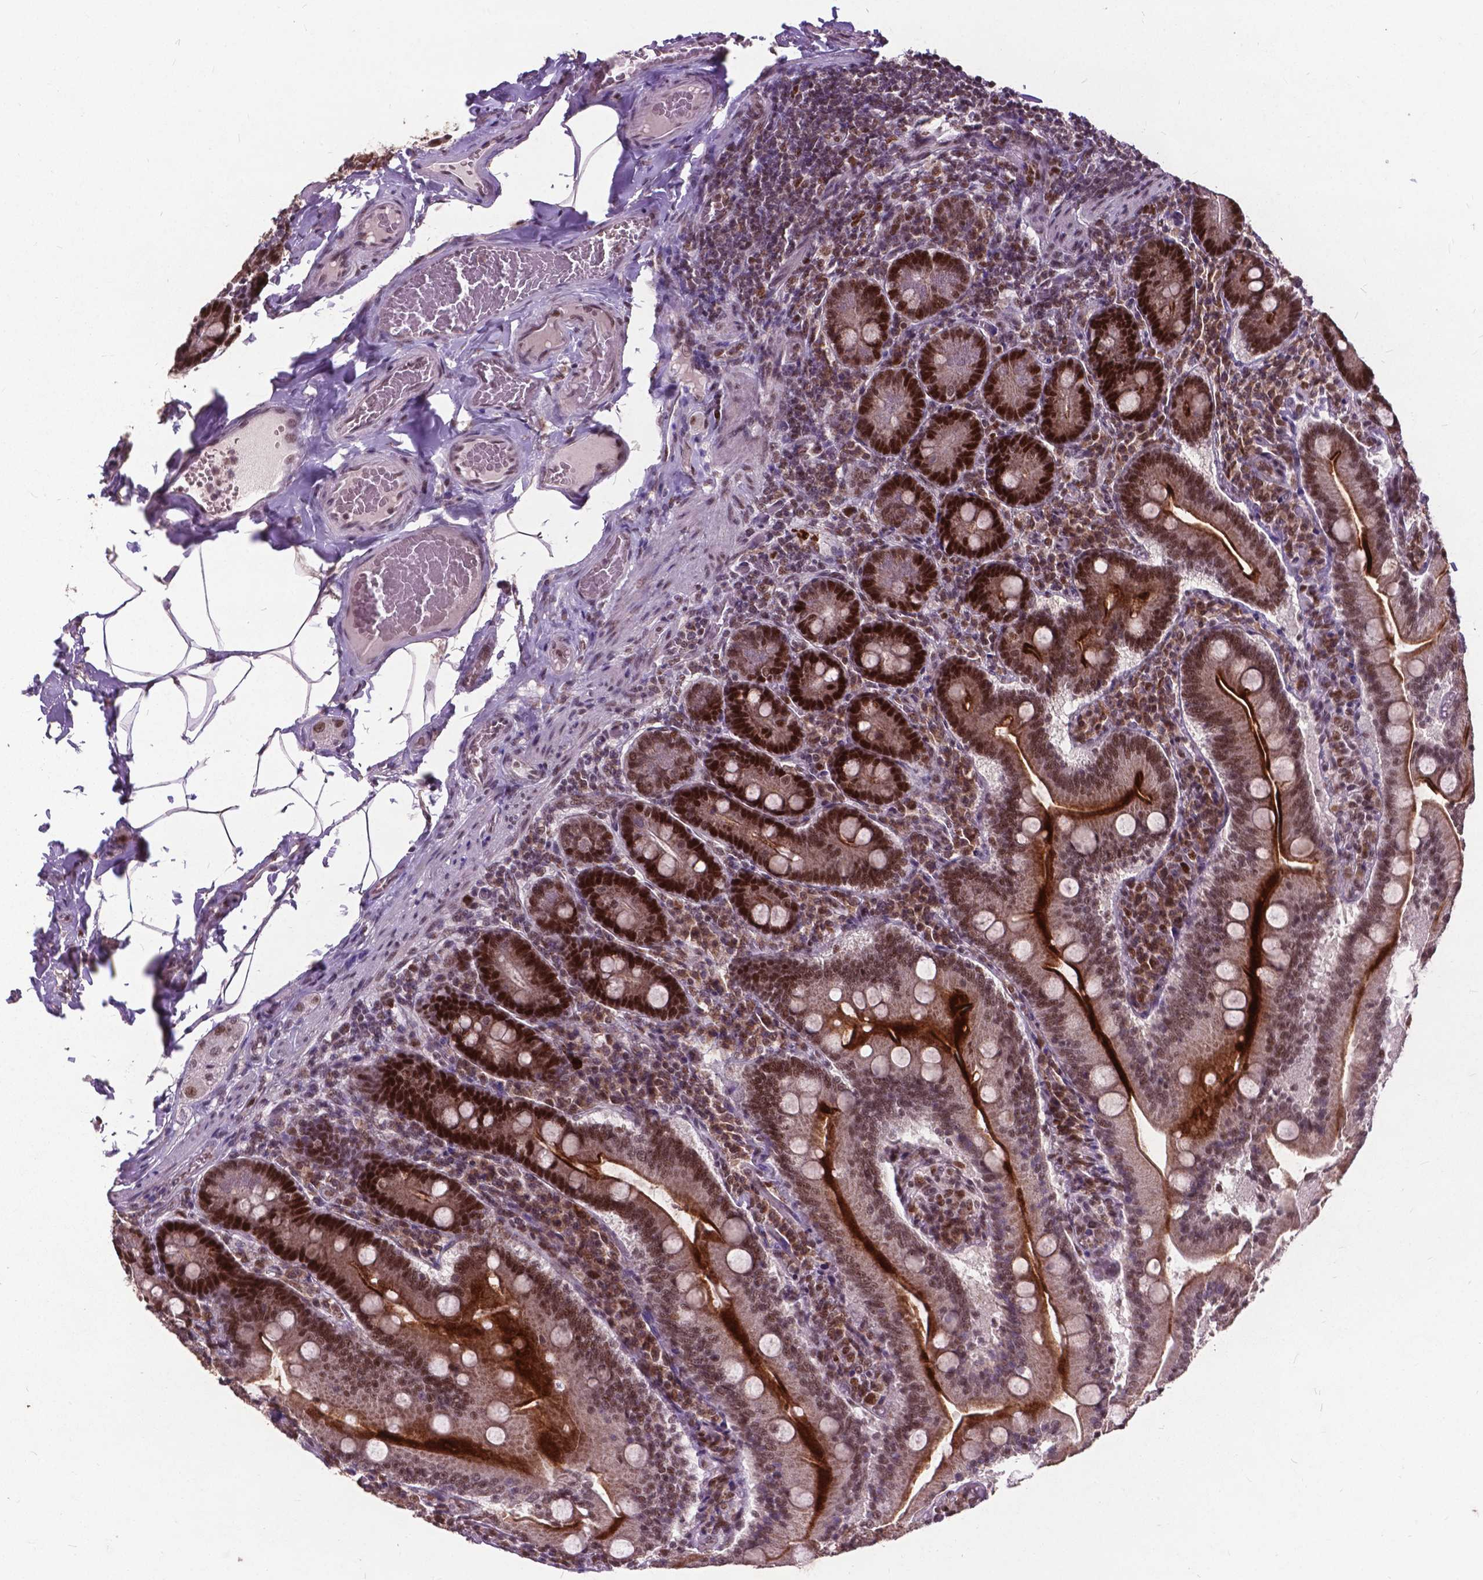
{"staining": {"intensity": "strong", "quantity": "25%-75%", "location": "cytoplasmic/membranous,nuclear"}, "tissue": "small intestine", "cell_type": "Glandular cells", "image_type": "normal", "snomed": [{"axis": "morphology", "description": "Normal tissue, NOS"}, {"axis": "topography", "description": "Small intestine"}], "caption": "Brown immunohistochemical staining in normal human small intestine reveals strong cytoplasmic/membranous,nuclear staining in about 25%-75% of glandular cells.", "gene": "MSH2", "patient": {"sex": "male", "age": 37}}